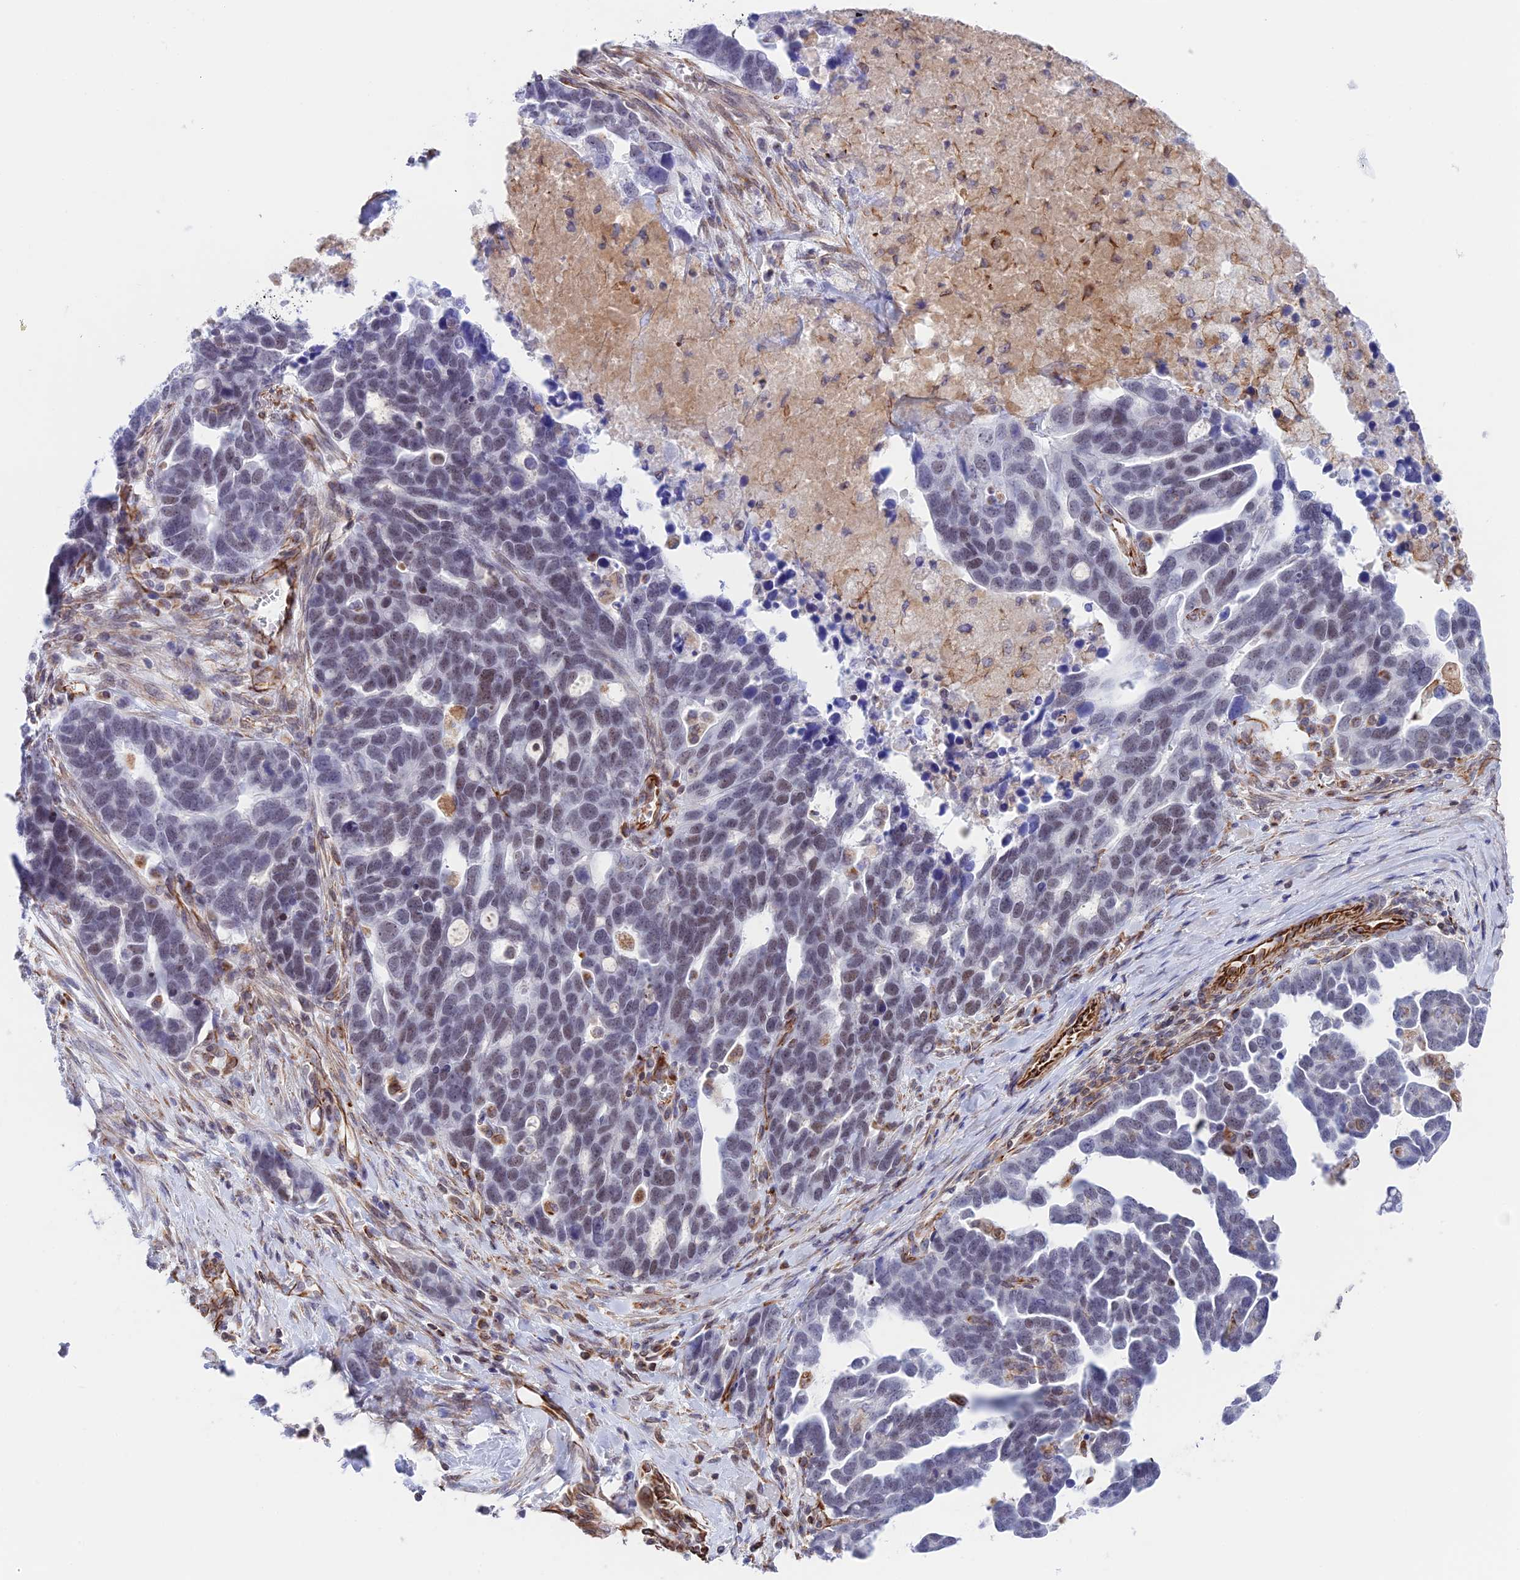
{"staining": {"intensity": "weak", "quantity": "25%-75%", "location": "nuclear"}, "tissue": "ovarian cancer", "cell_type": "Tumor cells", "image_type": "cancer", "snomed": [{"axis": "morphology", "description": "Cystadenocarcinoma, serous, NOS"}, {"axis": "topography", "description": "Ovary"}], "caption": "Ovarian cancer tissue exhibits weak nuclear positivity in about 25%-75% of tumor cells, visualized by immunohistochemistry.", "gene": "ZNF652", "patient": {"sex": "female", "age": 54}}